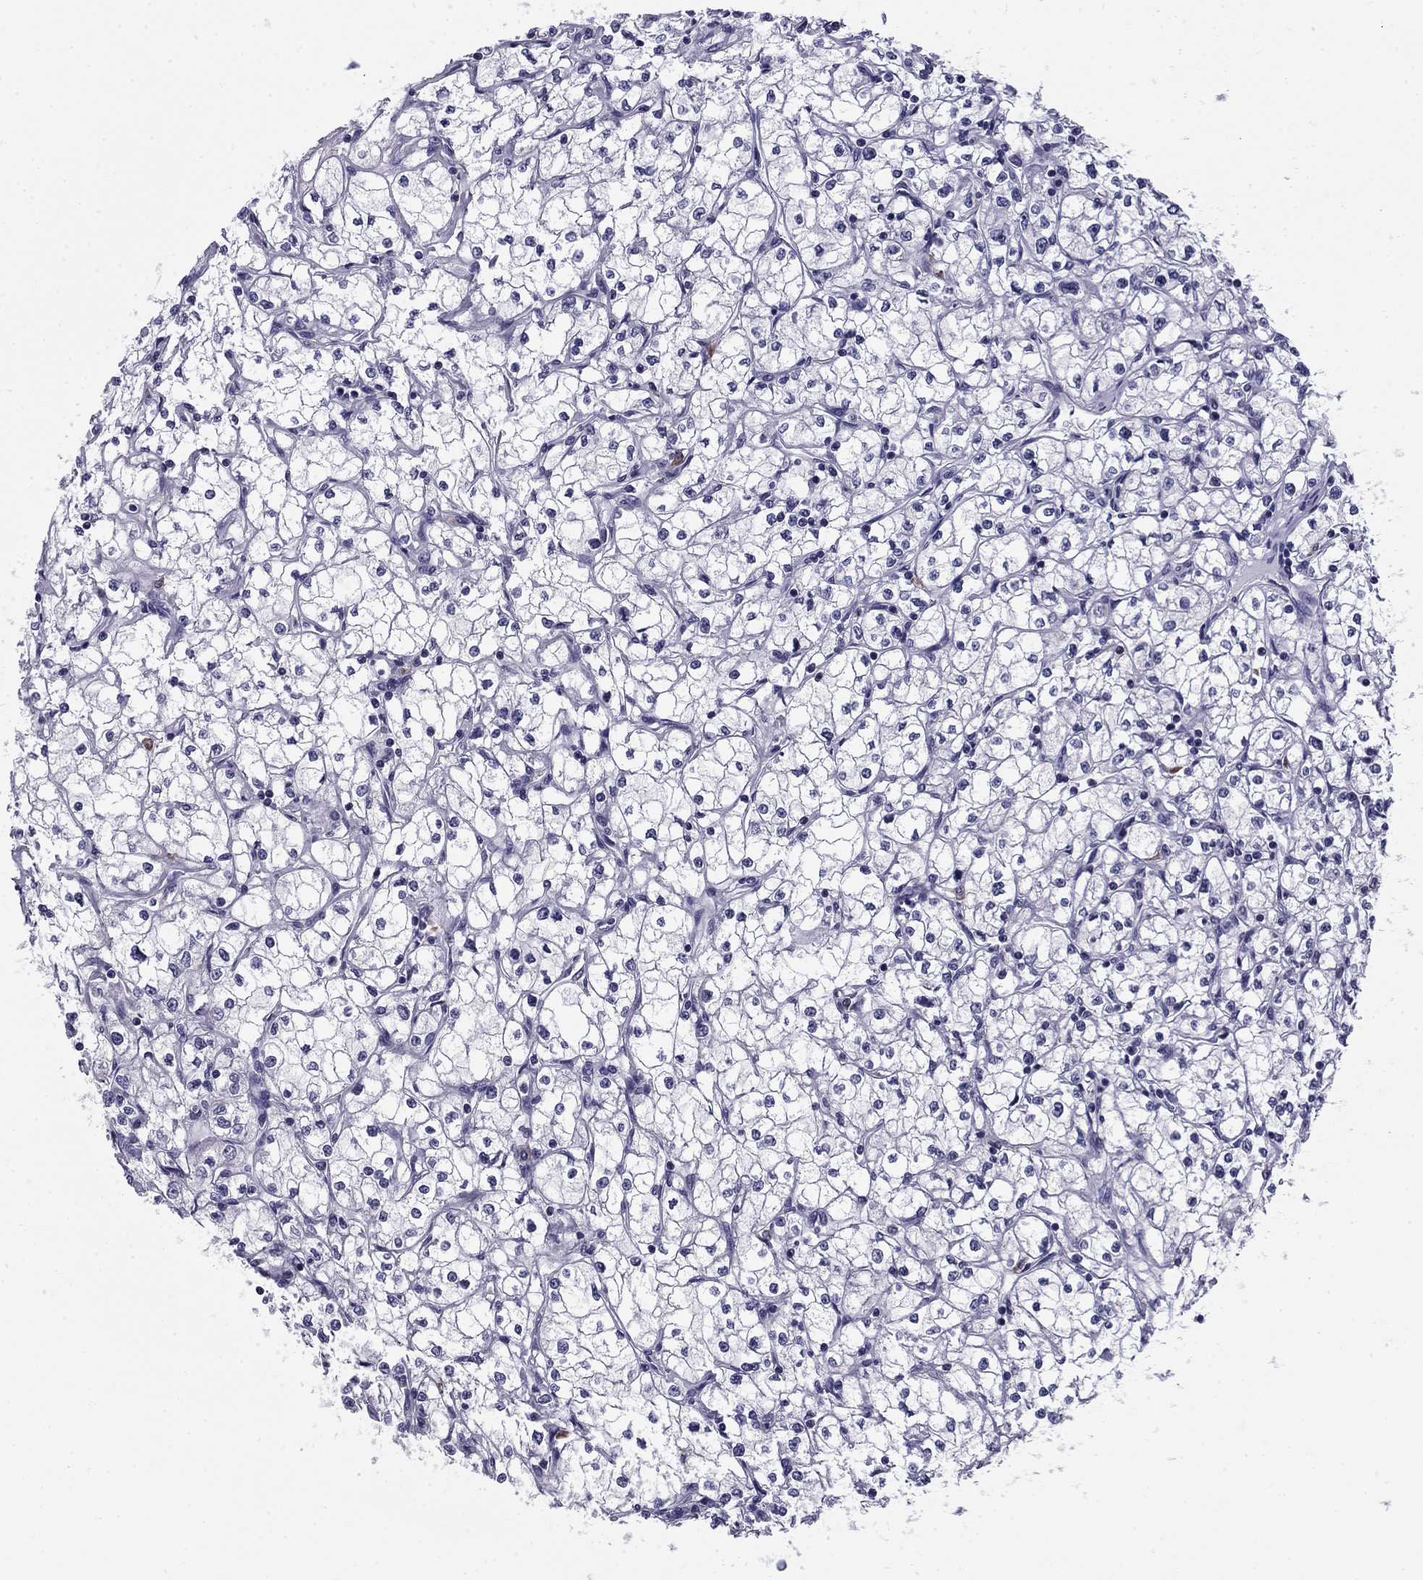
{"staining": {"intensity": "negative", "quantity": "none", "location": "none"}, "tissue": "renal cancer", "cell_type": "Tumor cells", "image_type": "cancer", "snomed": [{"axis": "morphology", "description": "Adenocarcinoma, NOS"}, {"axis": "topography", "description": "Kidney"}], "caption": "An image of human renal adenocarcinoma is negative for staining in tumor cells.", "gene": "TMED3", "patient": {"sex": "male", "age": 67}}